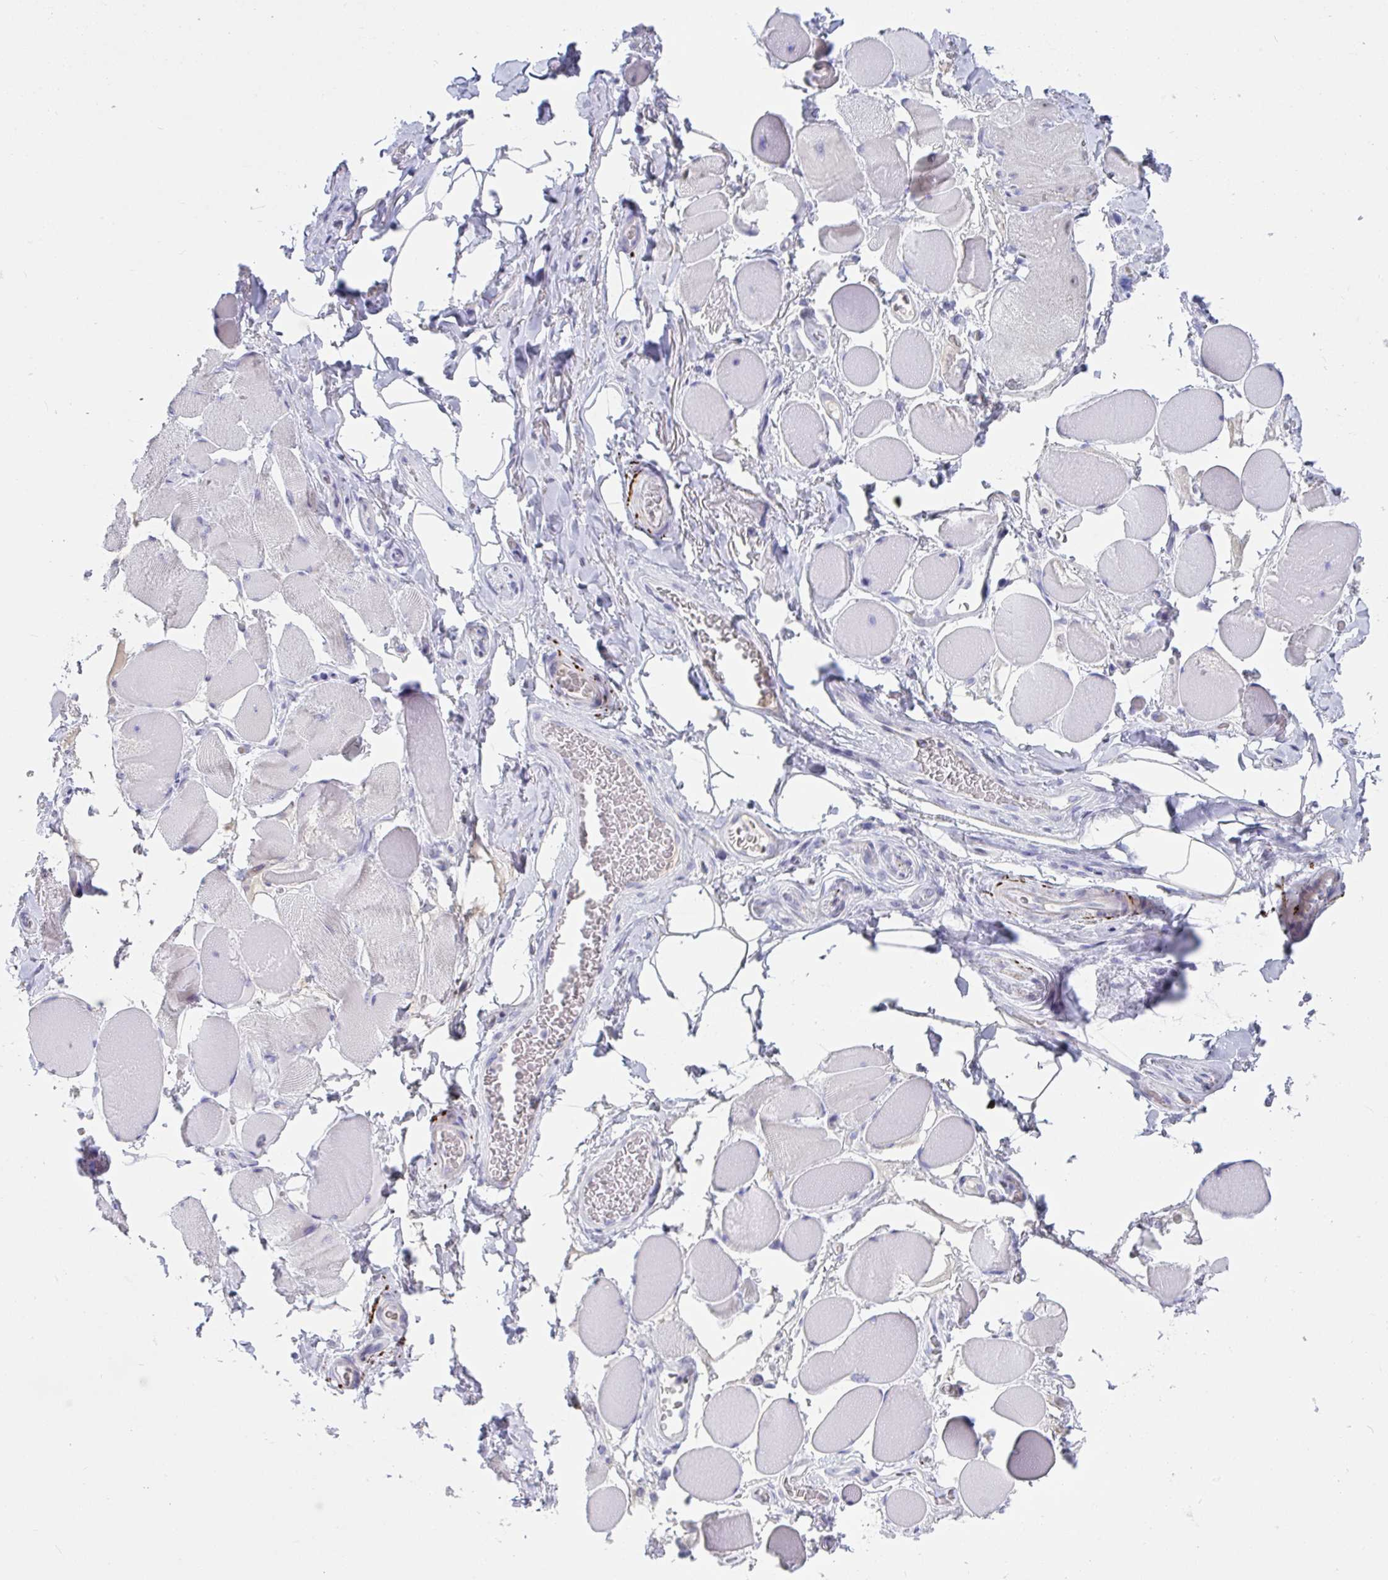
{"staining": {"intensity": "negative", "quantity": "none", "location": "none"}, "tissue": "skeletal muscle", "cell_type": "Myocytes", "image_type": "normal", "snomed": [{"axis": "morphology", "description": "Normal tissue, NOS"}, {"axis": "topography", "description": "Skeletal muscle"}, {"axis": "topography", "description": "Anal"}, {"axis": "topography", "description": "Peripheral nerve tissue"}], "caption": "DAB immunohistochemical staining of unremarkable human skeletal muscle displays no significant expression in myocytes.", "gene": "NPY", "patient": {"sex": "male", "age": 53}}